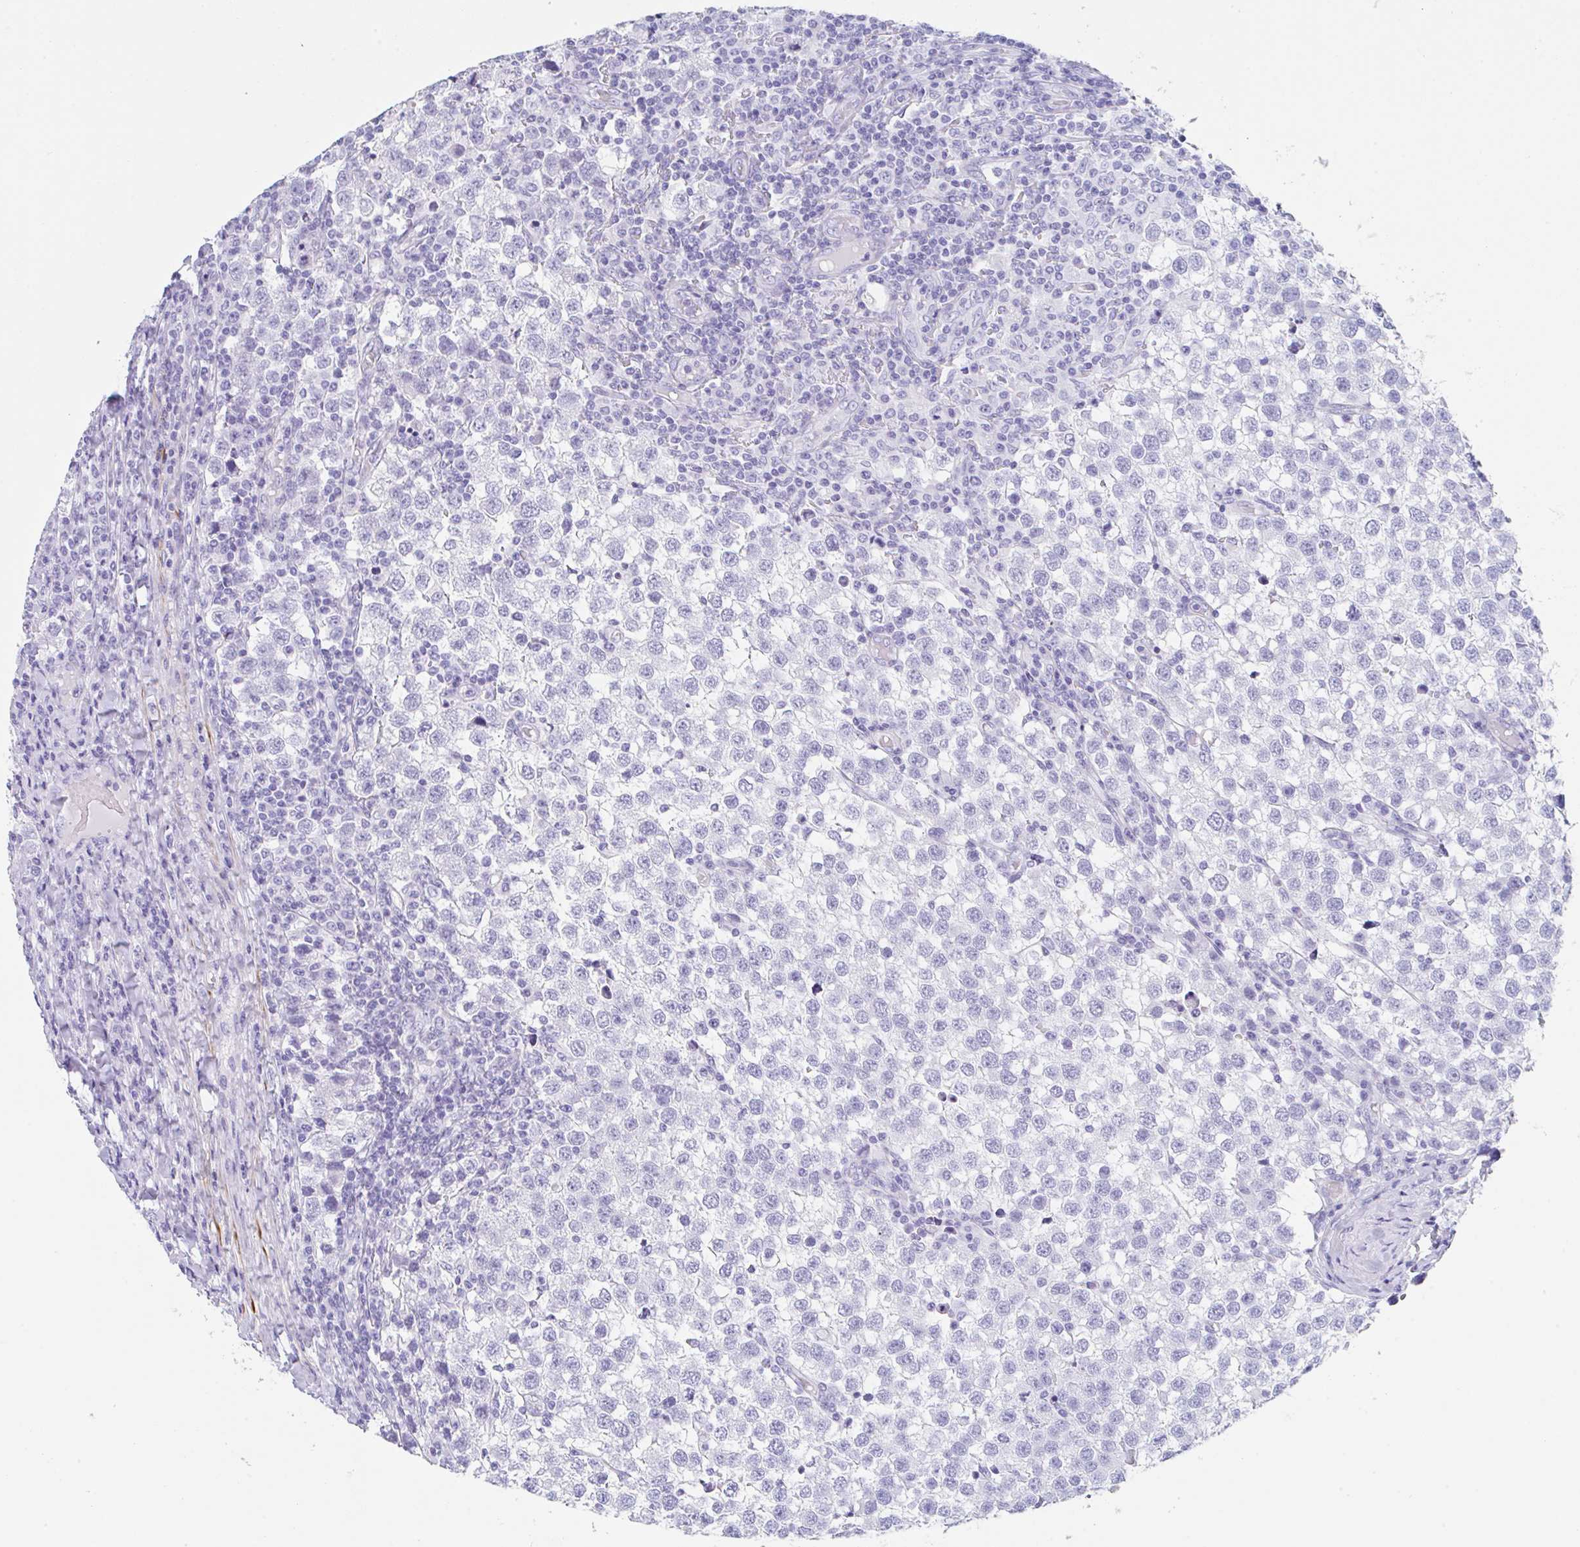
{"staining": {"intensity": "negative", "quantity": "none", "location": "none"}, "tissue": "testis cancer", "cell_type": "Tumor cells", "image_type": "cancer", "snomed": [{"axis": "morphology", "description": "Seminoma, NOS"}, {"axis": "topography", "description": "Testis"}], "caption": "Immunohistochemistry histopathology image of neoplastic tissue: human testis seminoma stained with DAB shows no significant protein staining in tumor cells.", "gene": "TAS2R41", "patient": {"sex": "male", "age": 34}}